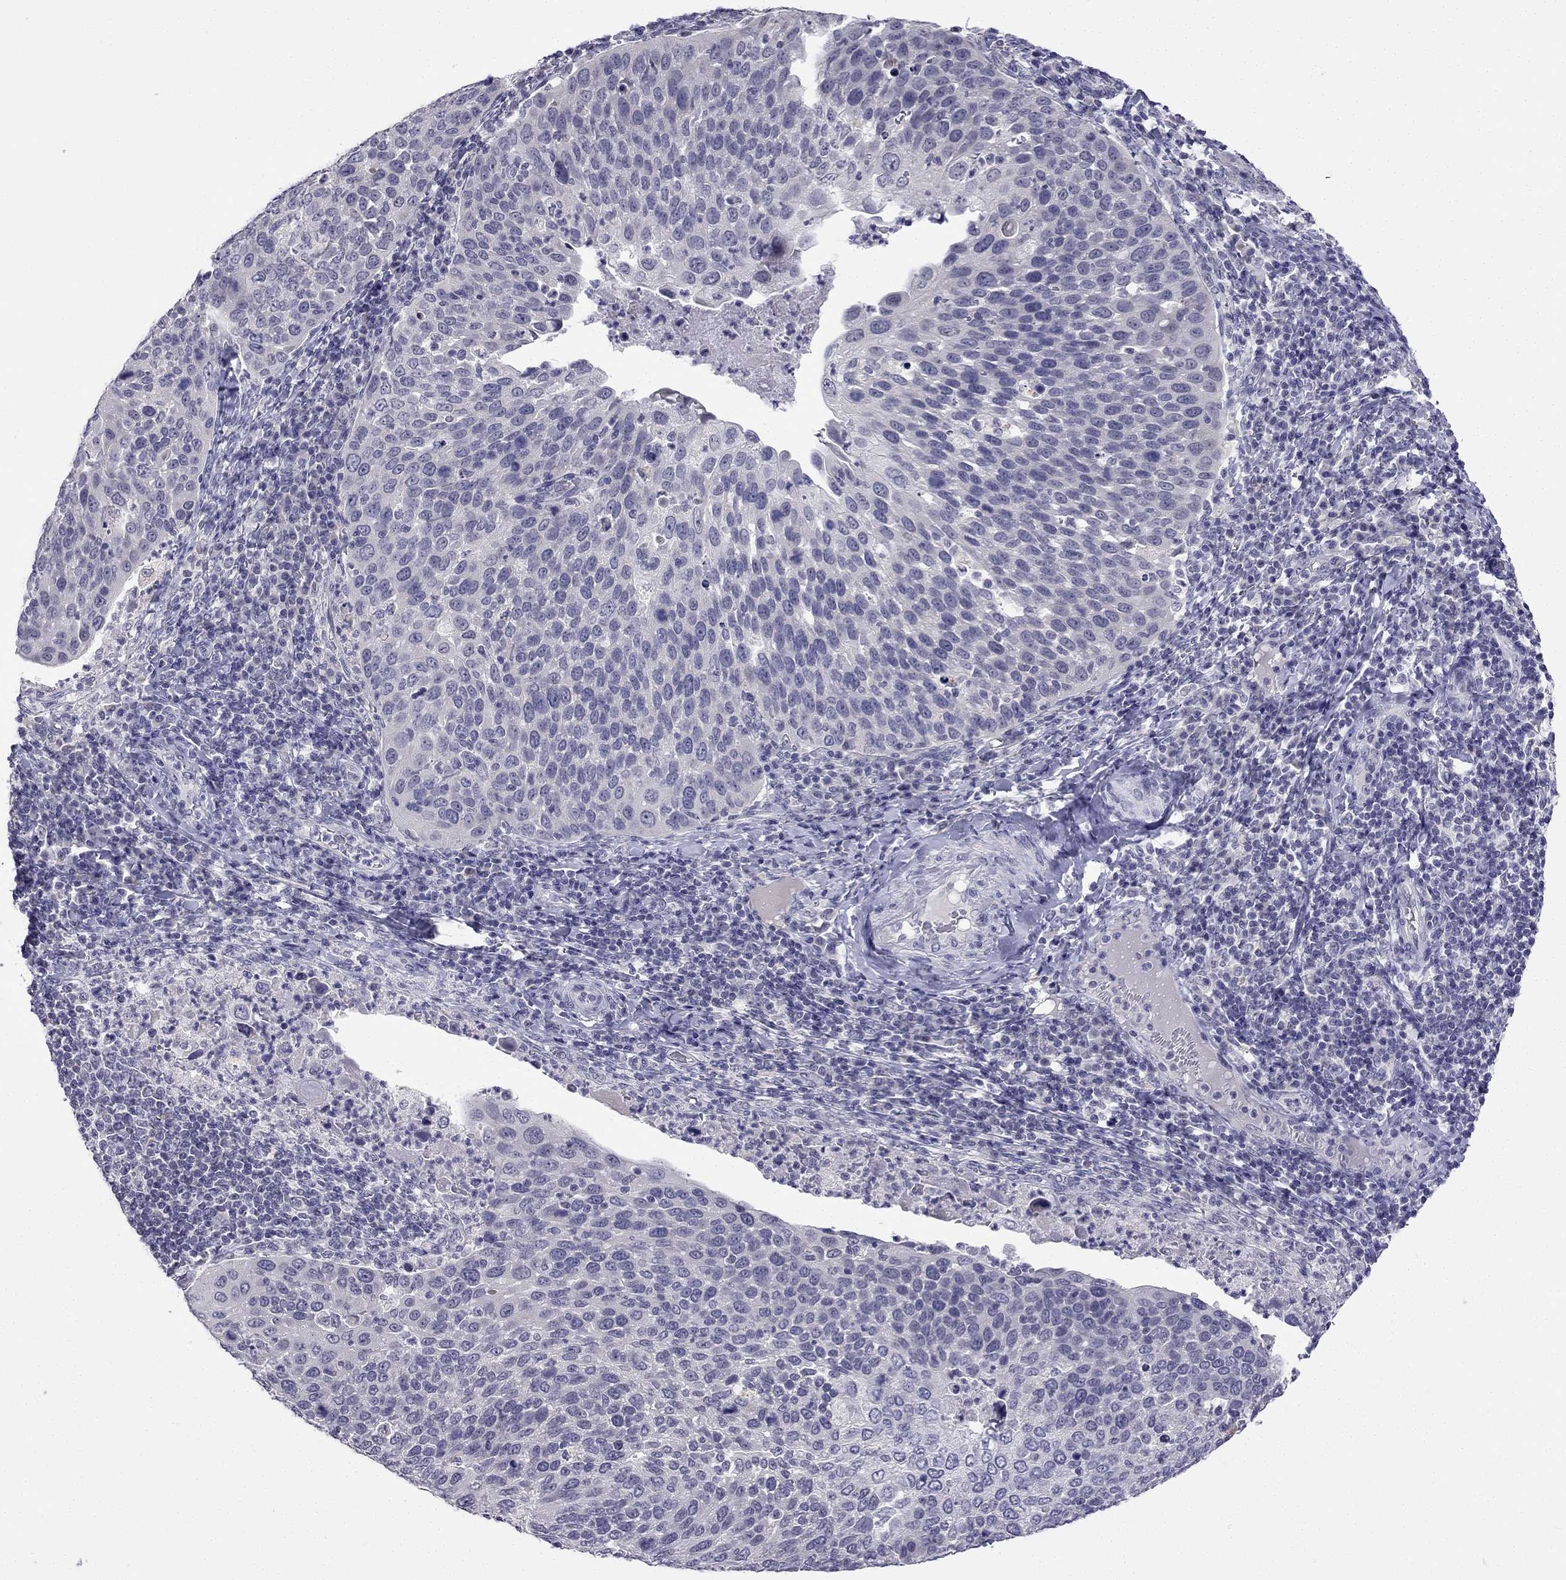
{"staining": {"intensity": "negative", "quantity": "none", "location": "none"}, "tissue": "cervical cancer", "cell_type": "Tumor cells", "image_type": "cancer", "snomed": [{"axis": "morphology", "description": "Squamous cell carcinoma, NOS"}, {"axis": "topography", "description": "Cervix"}], "caption": "DAB (3,3'-diaminobenzidine) immunohistochemical staining of human cervical cancer (squamous cell carcinoma) shows no significant staining in tumor cells. (DAB (3,3'-diaminobenzidine) IHC visualized using brightfield microscopy, high magnification).", "gene": "C5orf49", "patient": {"sex": "female", "age": 54}}